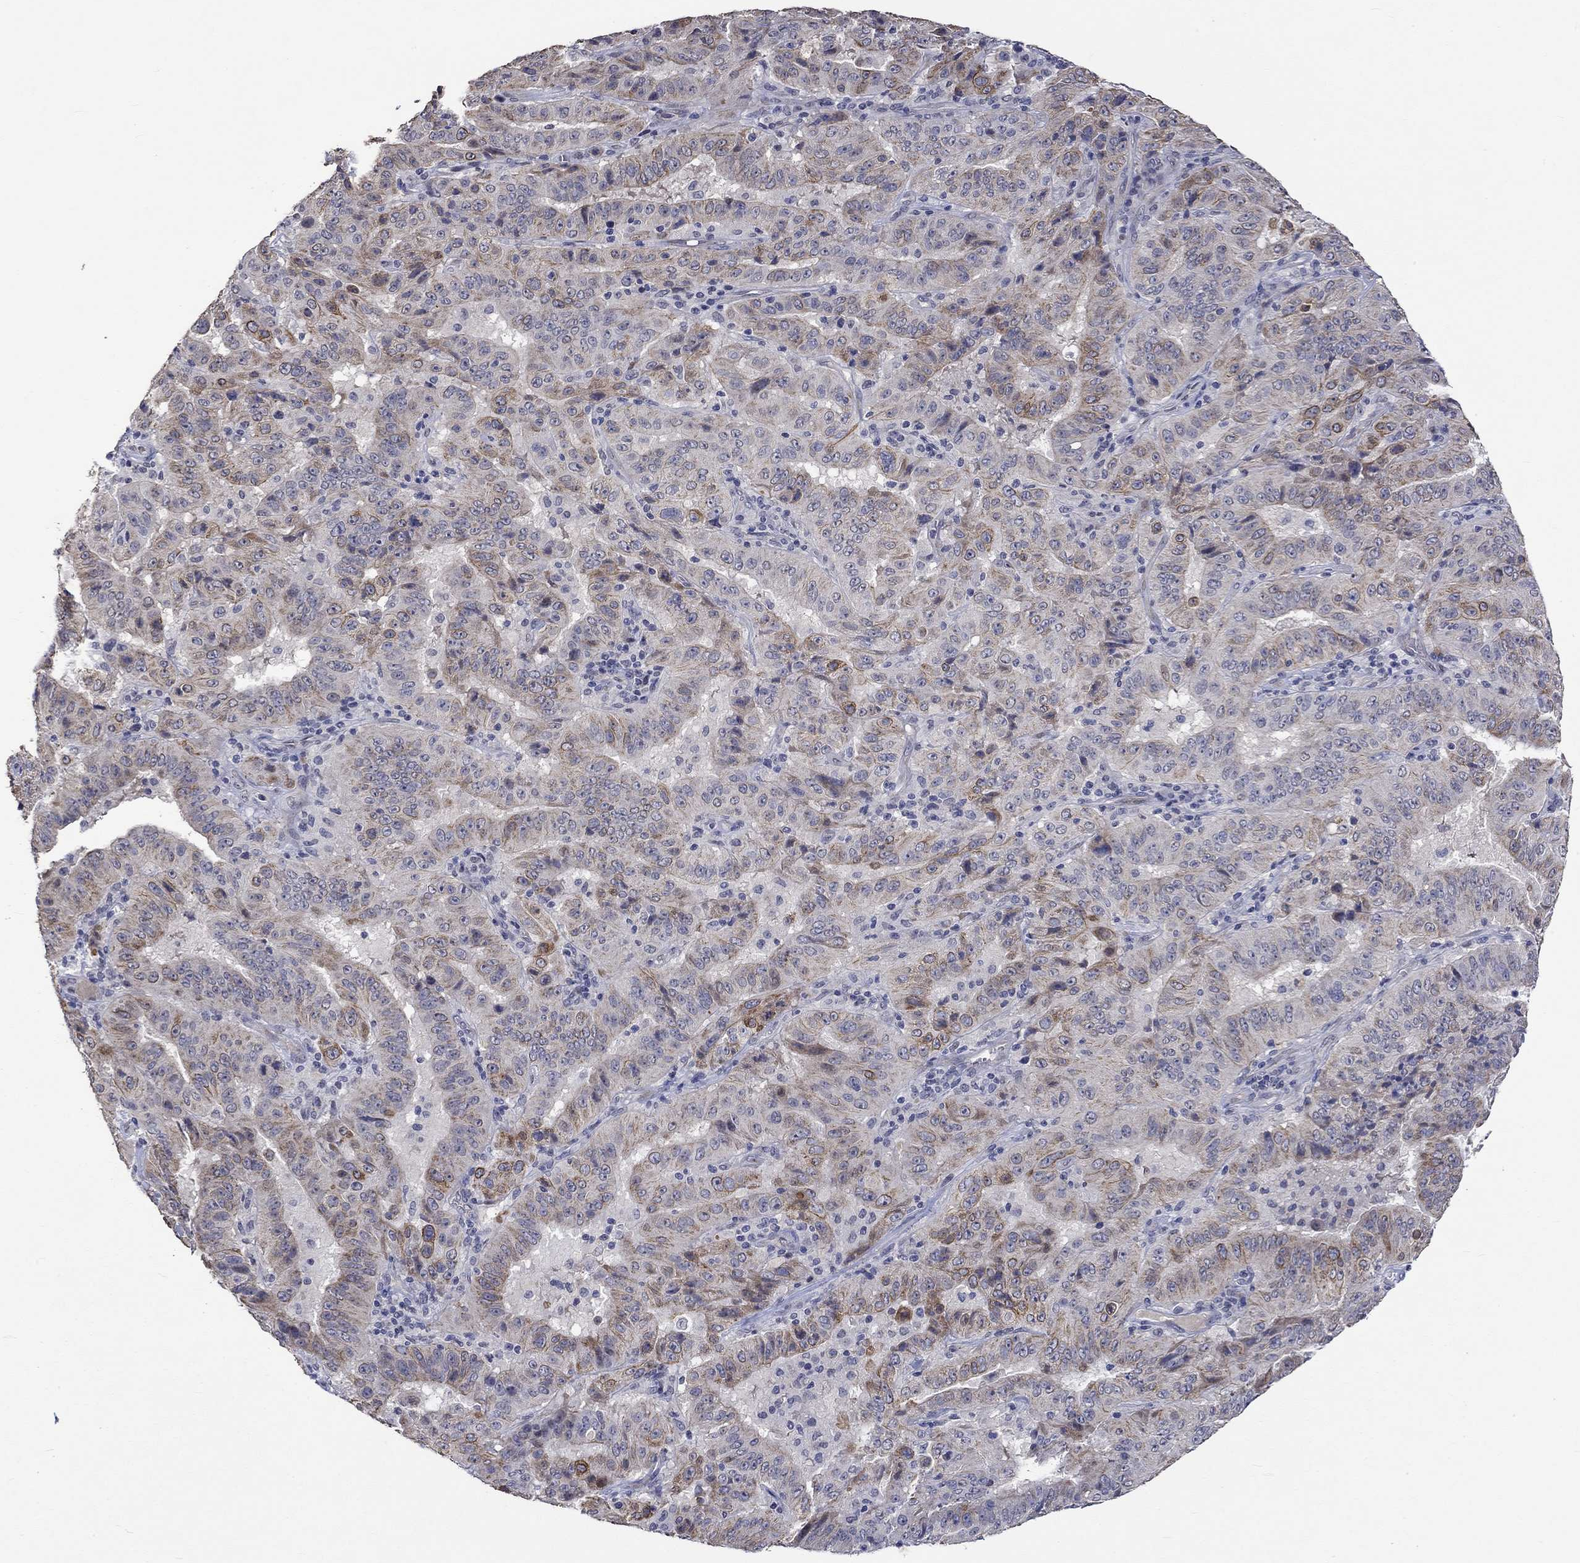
{"staining": {"intensity": "strong", "quantity": "<25%", "location": "cytoplasmic/membranous"}, "tissue": "pancreatic cancer", "cell_type": "Tumor cells", "image_type": "cancer", "snomed": [{"axis": "morphology", "description": "Adenocarcinoma, NOS"}, {"axis": "topography", "description": "Pancreas"}], "caption": "Human adenocarcinoma (pancreatic) stained with a brown dye reveals strong cytoplasmic/membranous positive positivity in about <25% of tumor cells.", "gene": "DDX3Y", "patient": {"sex": "male", "age": 63}}